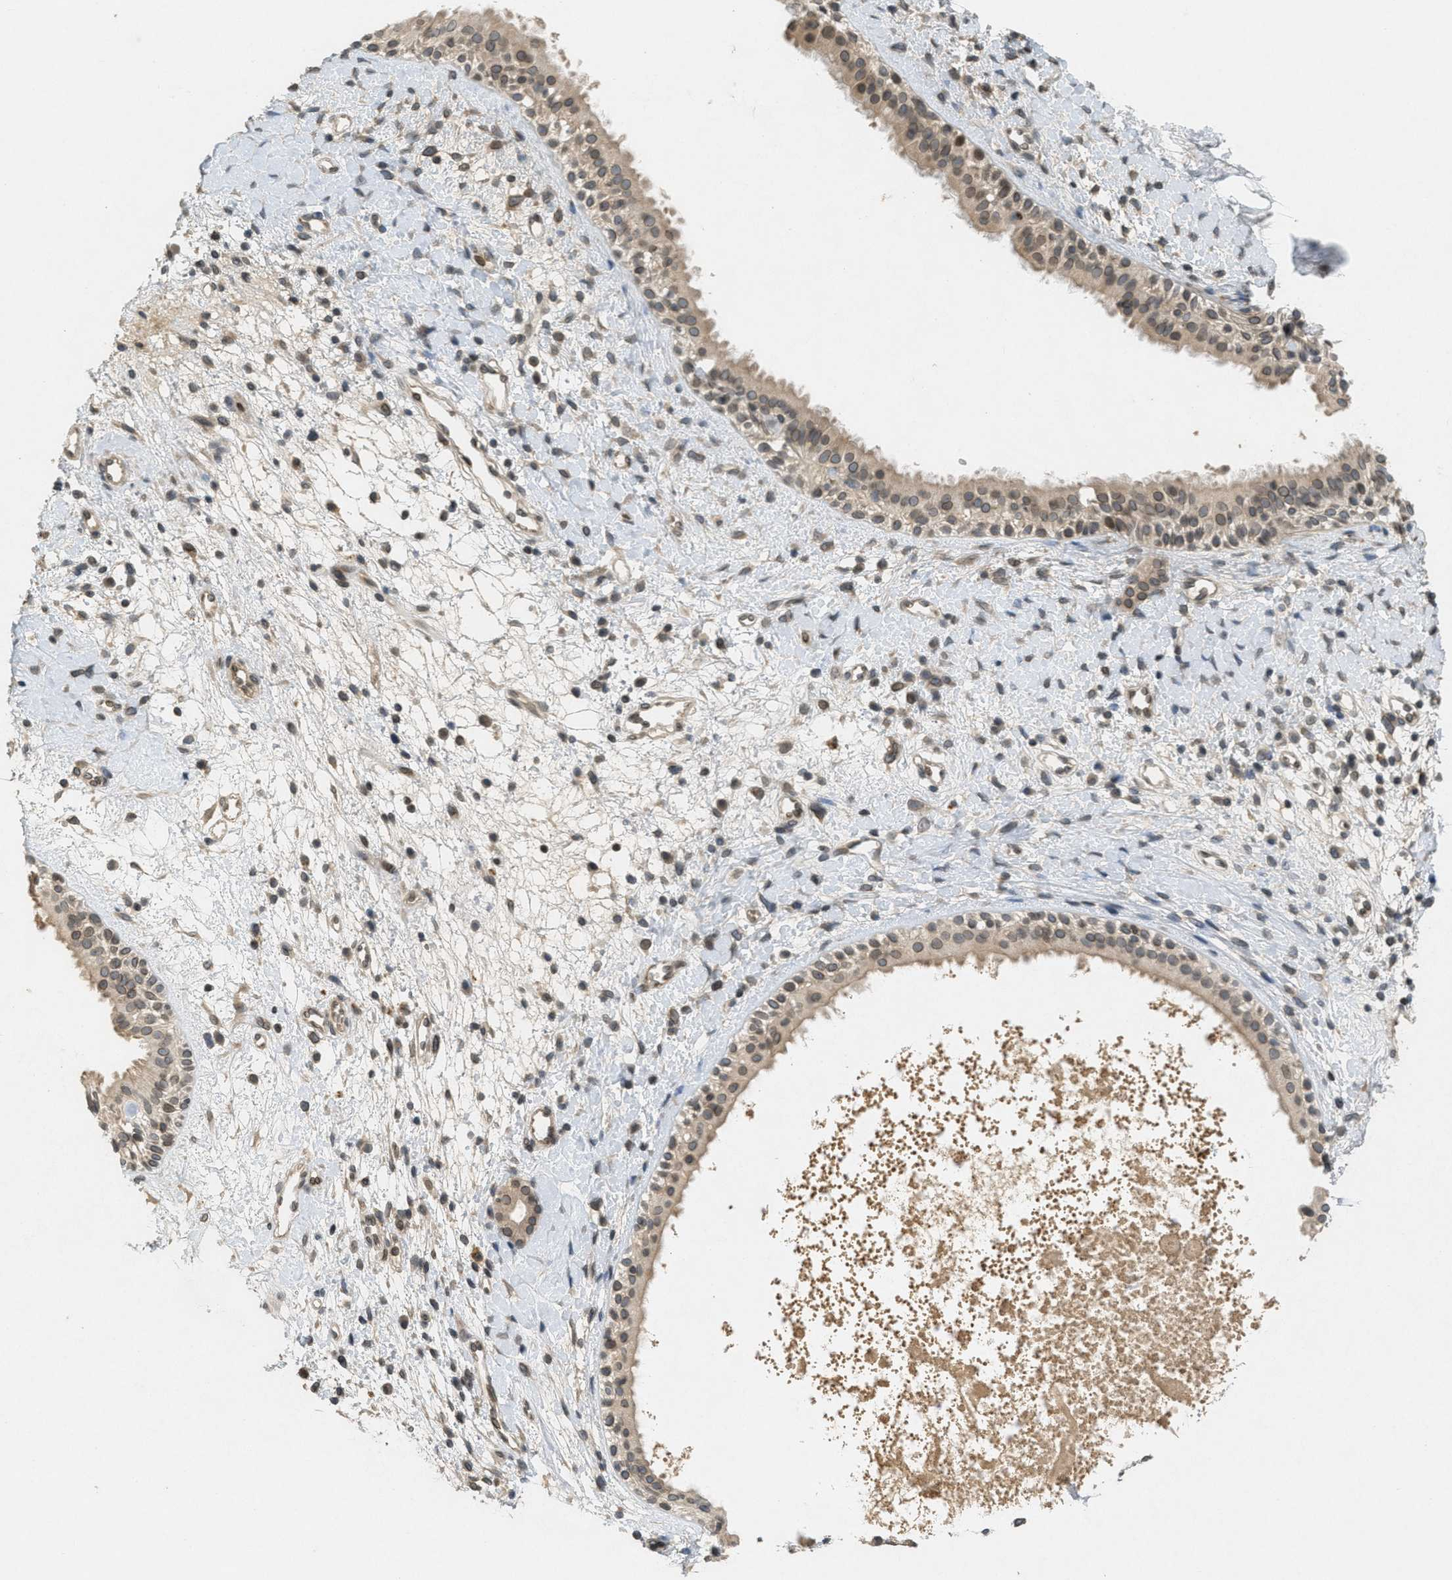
{"staining": {"intensity": "moderate", "quantity": ">75%", "location": "cytoplasmic/membranous,nuclear"}, "tissue": "nasopharynx", "cell_type": "Respiratory epithelial cells", "image_type": "normal", "snomed": [{"axis": "morphology", "description": "Normal tissue, NOS"}, {"axis": "topography", "description": "Nasopharynx"}], "caption": "Immunohistochemistry (IHC) of benign nasopharynx shows medium levels of moderate cytoplasmic/membranous,nuclear expression in approximately >75% of respiratory epithelial cells.", "gene": "ABHD6", "patient": {"sex": "male", "age": 22}}